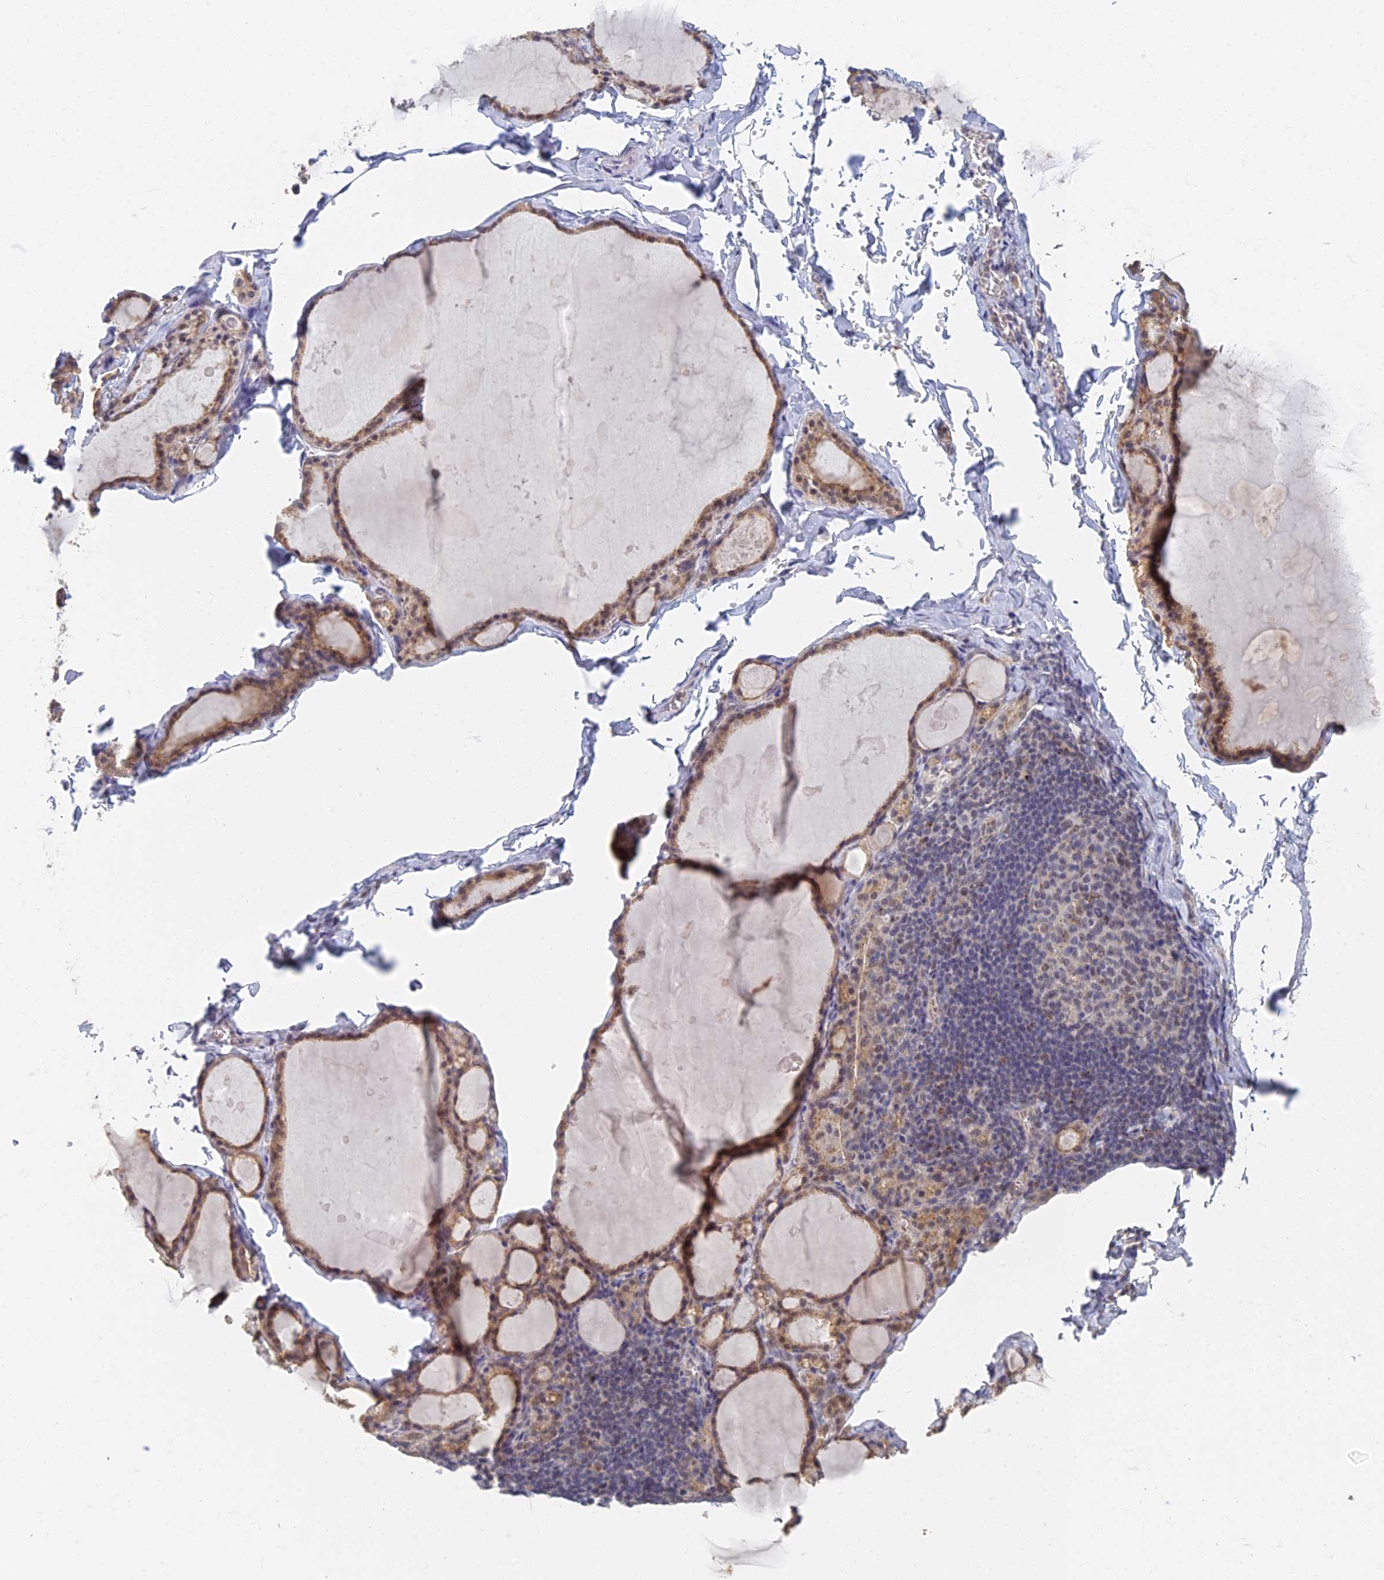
{"staining": {"intensity": "weak", "quantity": ">75%", "location": "cytoplasmic/membranous,nuclear"}, "tissue": "thyroid gland", "cell_type": "Glandular cells", "image_type": "normal", "snomed": [{"axis": "morphology", "description": "Normal tissue, NOS"}, {"axis": "topography", "description": "Thyroid gland"}], "caption": "IHC staining of benign thyroid gland, which demonstrates low levels of weak cytoplasmic/membranous,nuclear positivity in about >75% of glandular cells indicating weak cytoplasmic/membranous,nuclear protein staining. The staining was performed using DAB (3,3'-diaminobenzidine) (brown) for protein detection and nuclei were counterstained in hematoxylin (blue).", "gene": "GPATCH1", "patient": {"sex": "male", "age": 56}}